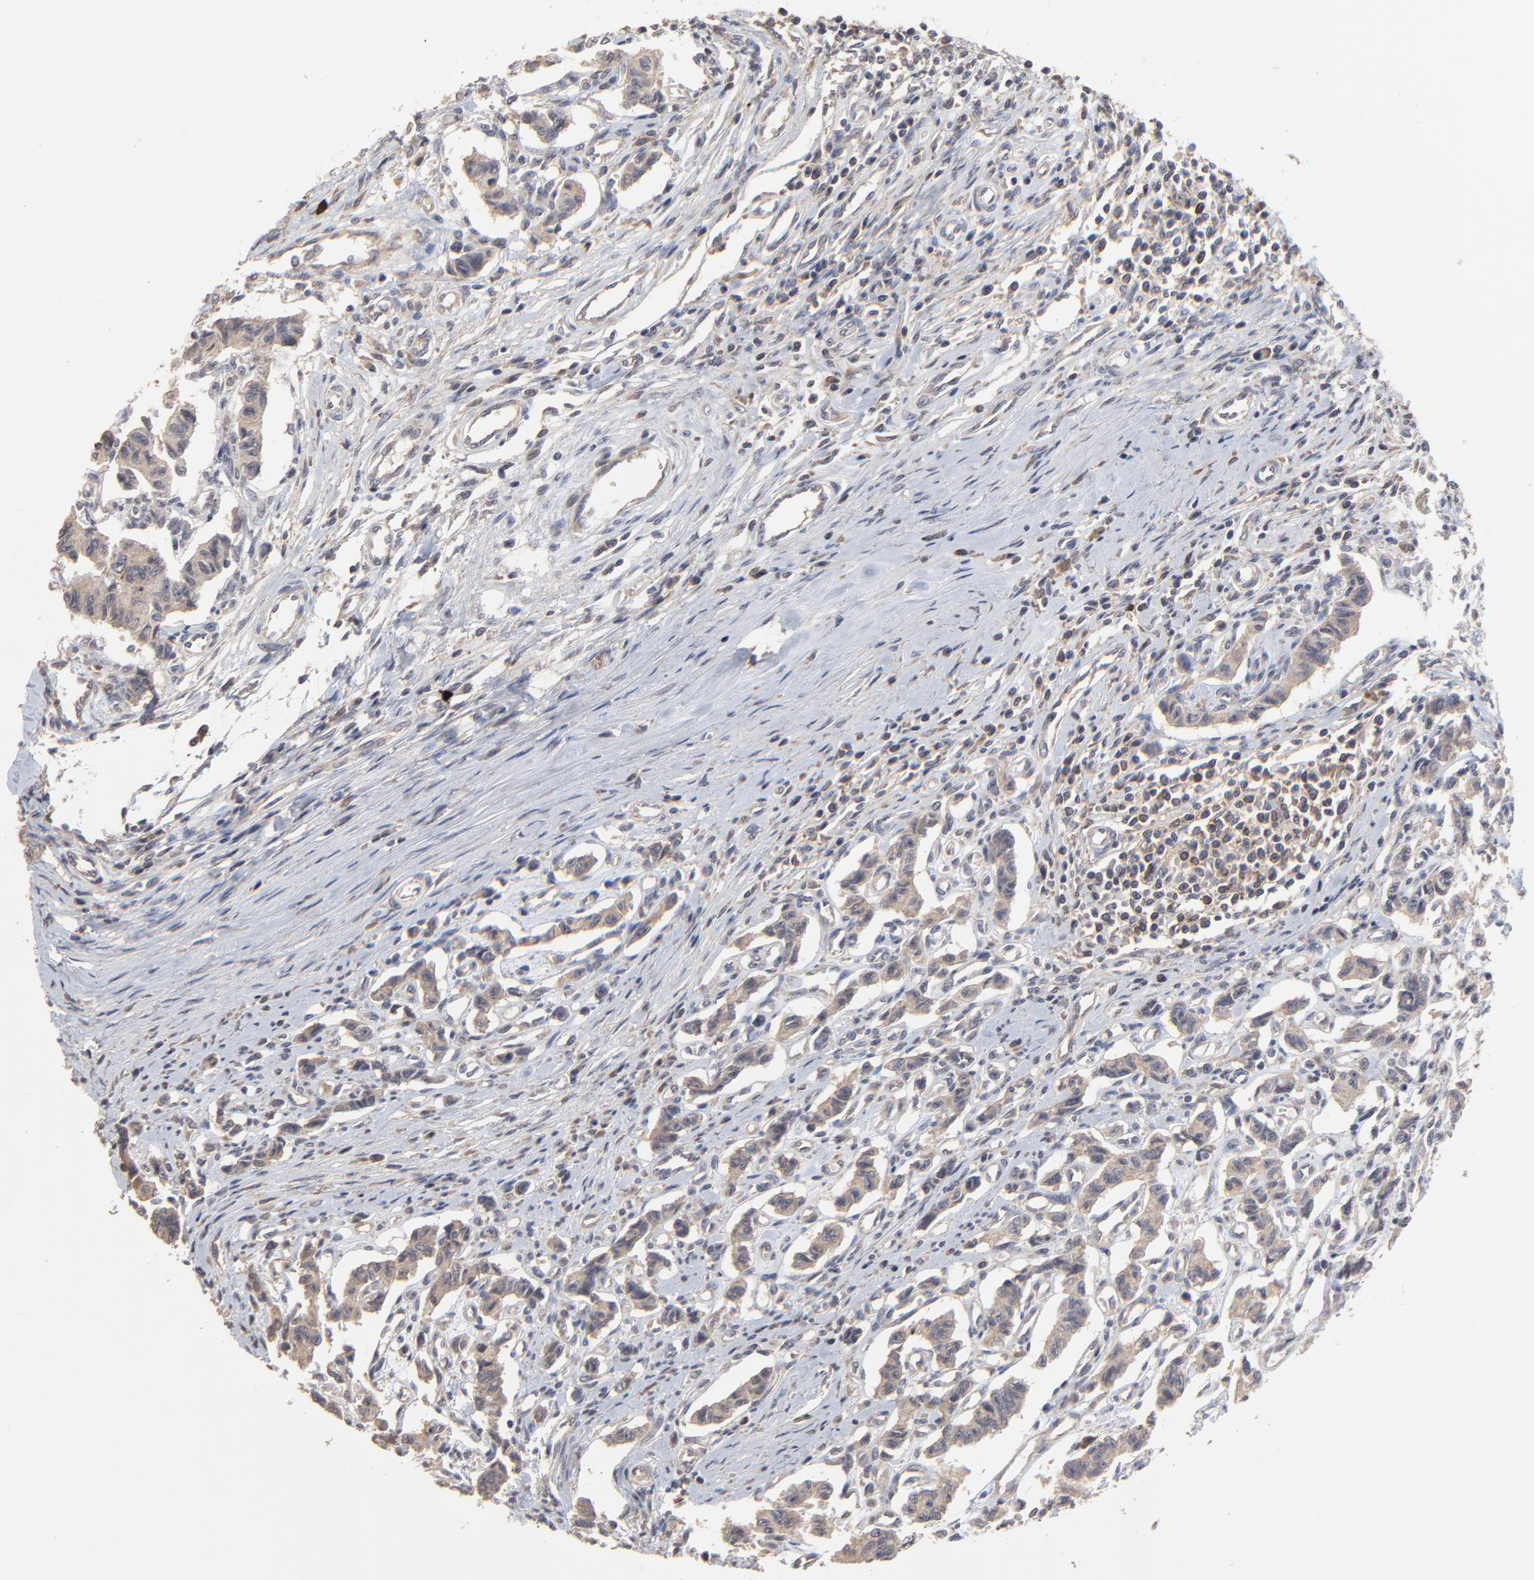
{"staining": {"intensity": "moderate", "quantity": ">75%", "location": "cytoplasmic/membranous"}, "tissue": "renal cancer", "cell_type": "Tumor cells", "image_type": "cancer", "snomed": [{"axis": "morphology", "description": "Carcinoid, malignant, NOS"}, {"axis": "topography", "description": "Kidney"}], "caption": "Human malignant carcinoid (renal) stained for a protein (brown) shows moderate cytoplasmic/membranous positive positivity in about >75% of tumor cells.", "gene": "VPREB3", "patient": {"sex": "female", "age": 41}}